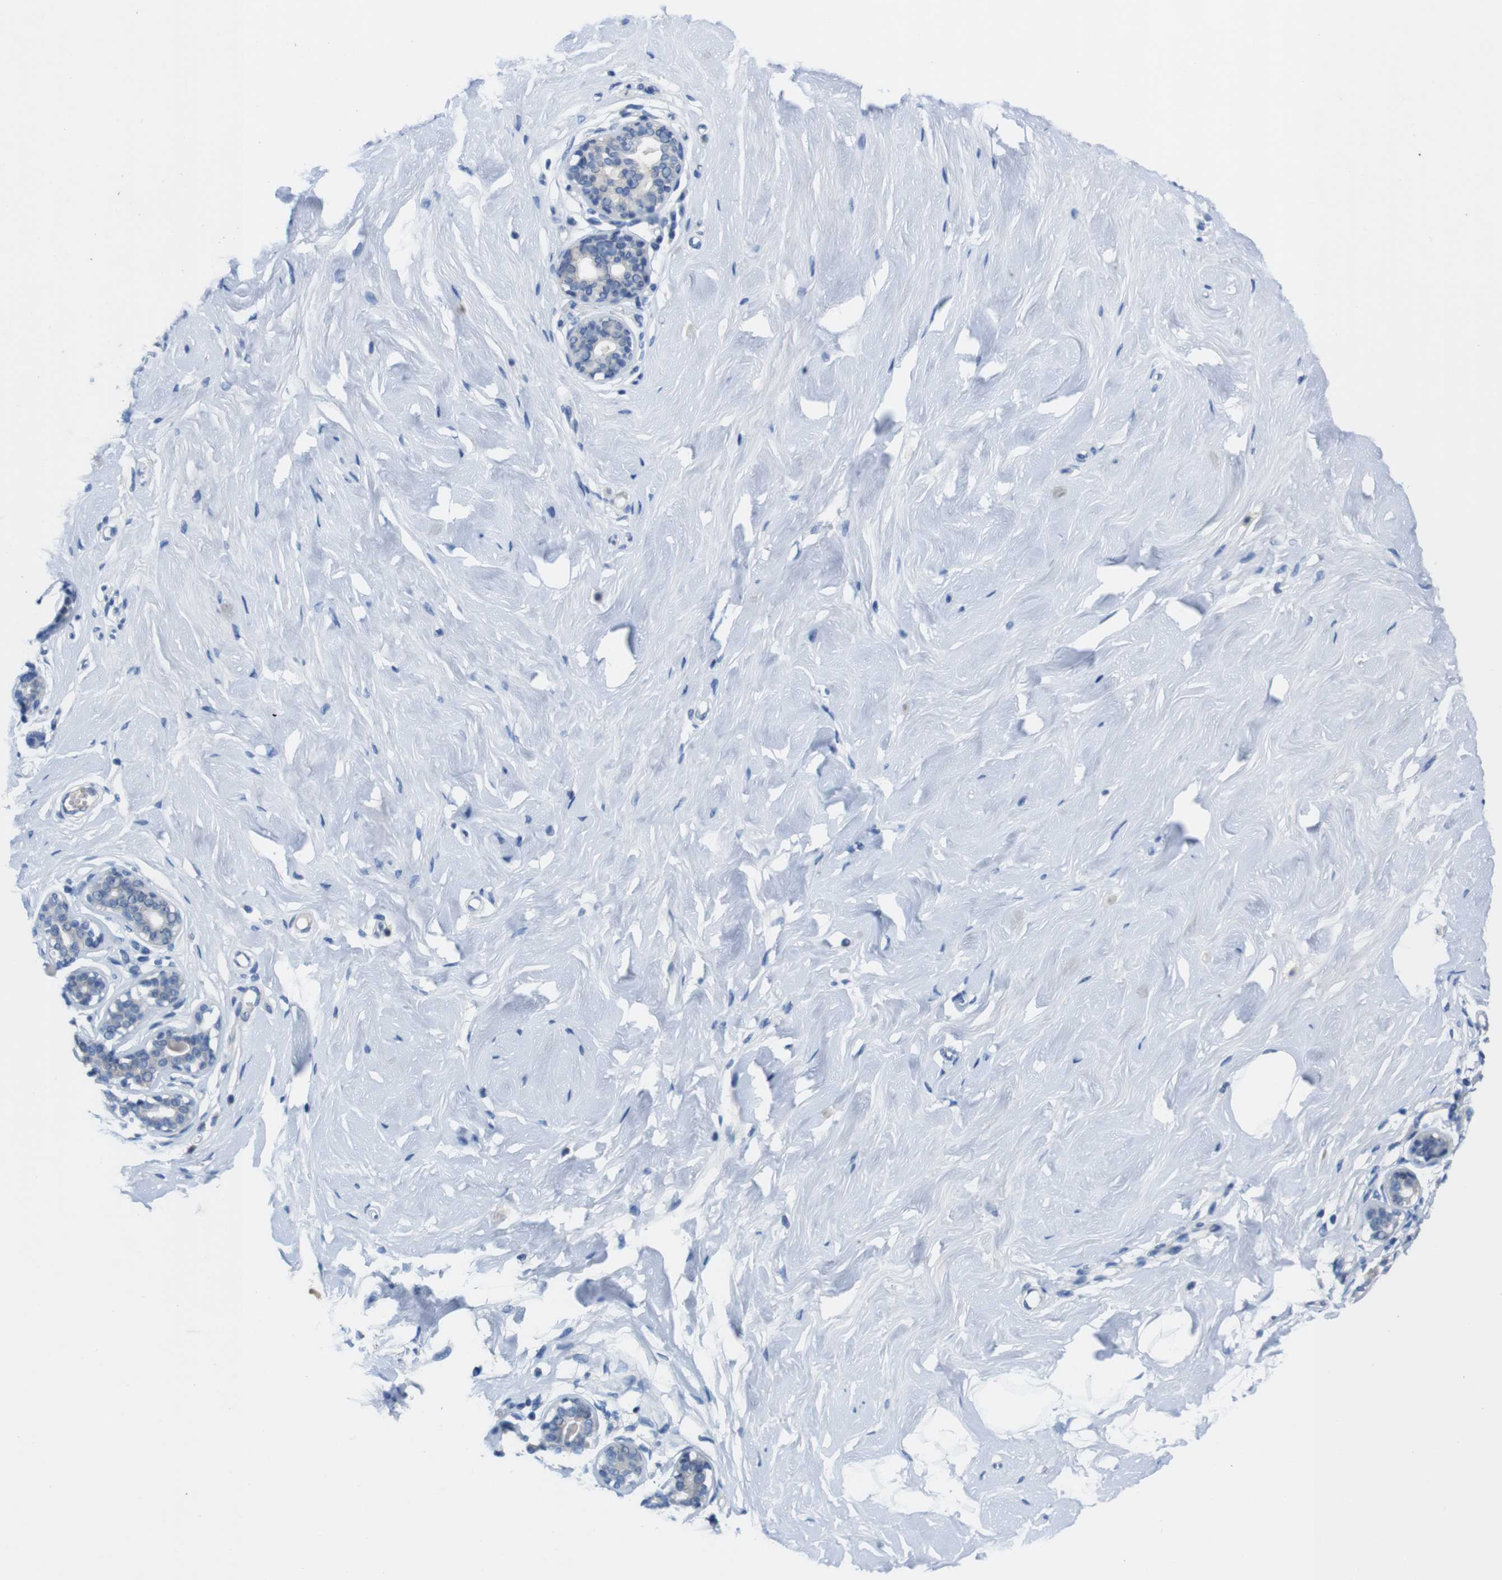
{"staining": {"intensity": "negative", "quantity": "none", "location": "none"}, "tissue": "breast", "cell_type": "Adipocytes", "image_type": "normal", "snomed": [{"axis": "morphology", "description": "Normal tissue, NOS"}, {"axis": "topography", "description": "Breast"}], "caption": "This histopathology image is of unremarkable breast stained with immunohistochemistry (IHC) to label a protein in brown with the nuclei are counter-stained blue. There is no positivity in adipocytes. Nuclei are stained in blue.", "gene": "C1RL", "patient": {"sex": "female", "age": 23}}